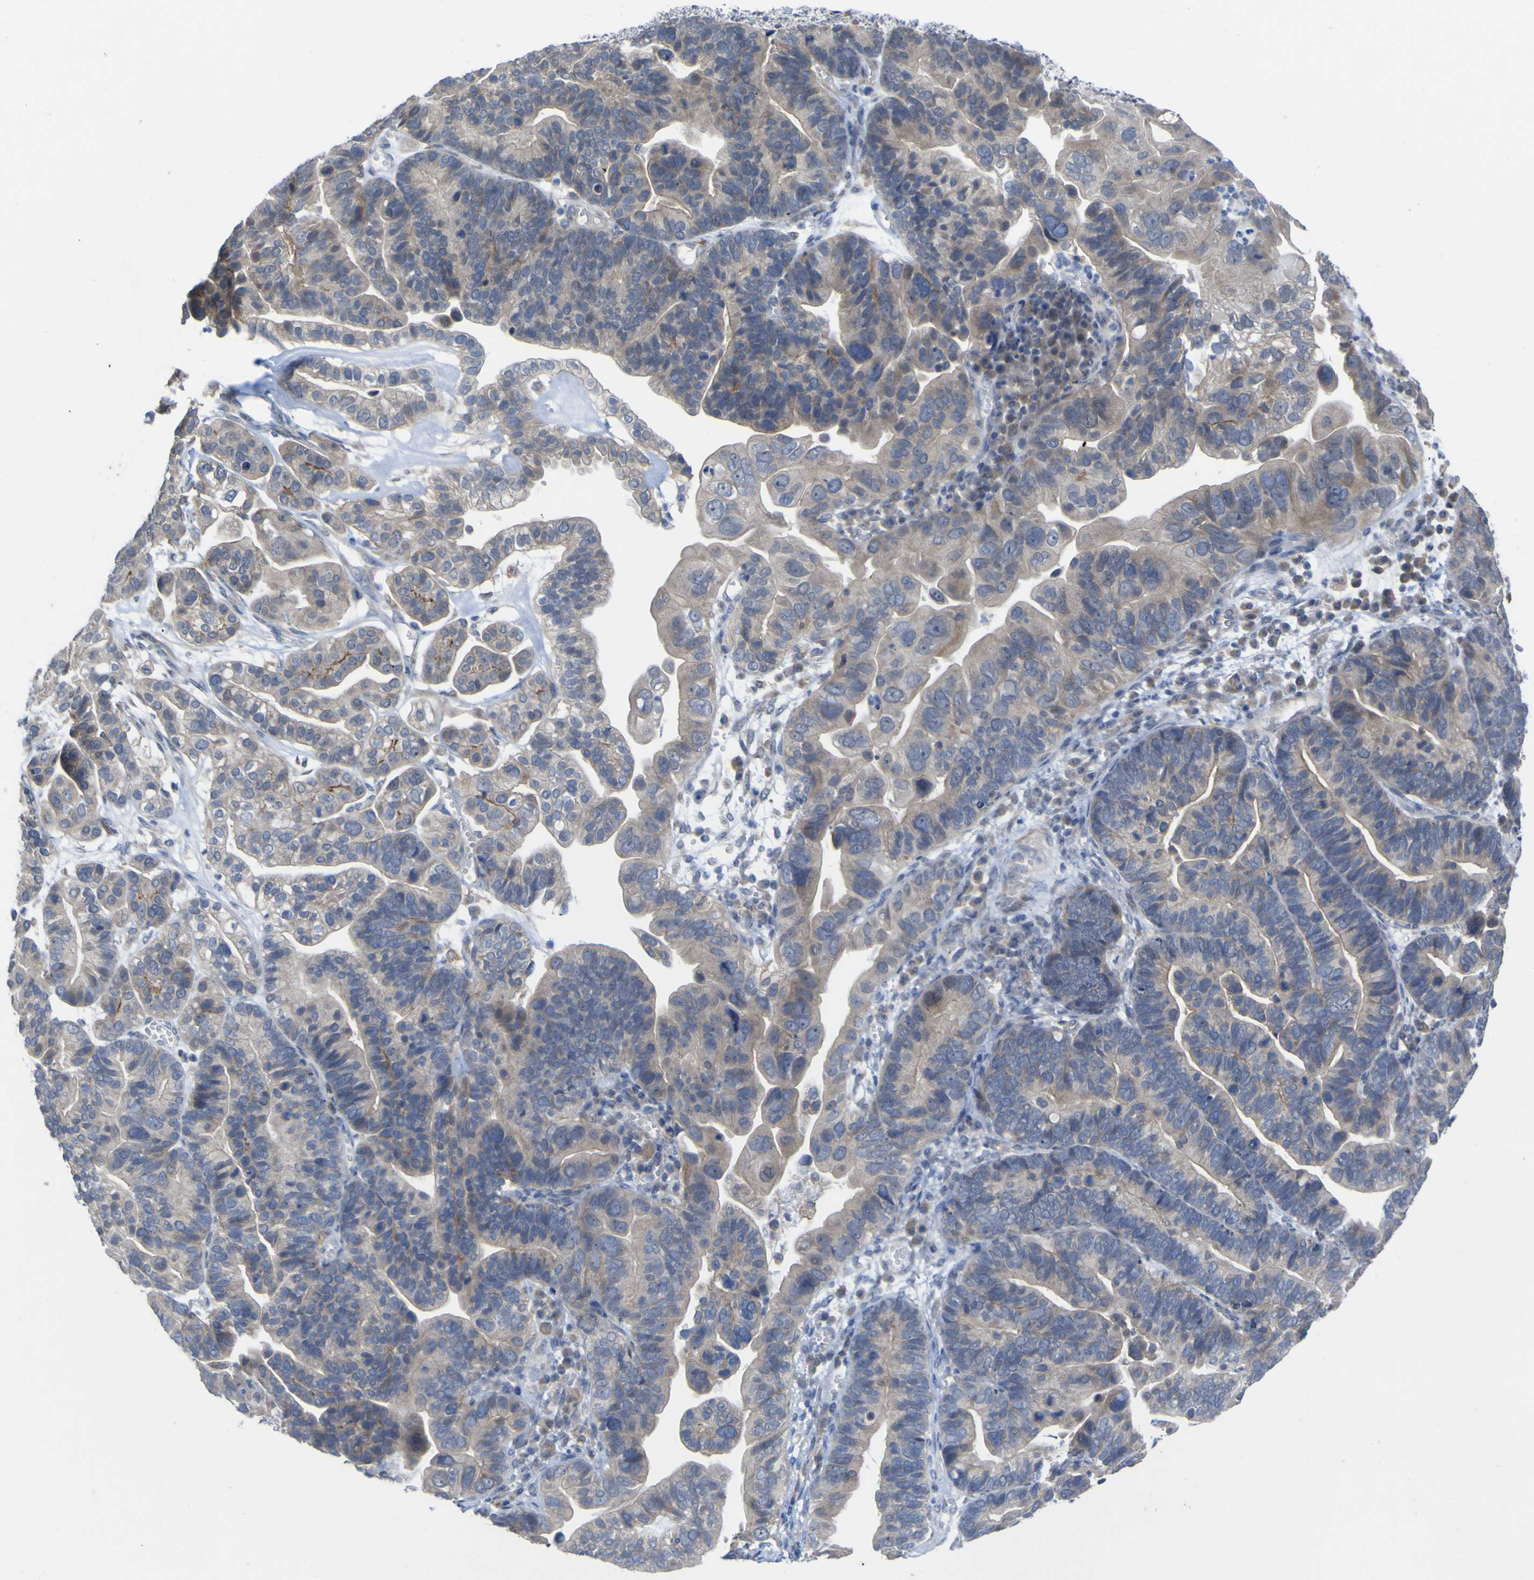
{"staining": {"intensity": "moderate", "quantity": "<25%", "location": "cytoplasmic/membranous"}, "tissue": "ovarian cancer", "cell_type": "Tumor cells", "image_type": "cancer", "snomed": [{"axis": "morphology", "description": "Cystadenocarcinoma, serous, NOS"}, {"axis": "topography", "description": "Ovary"}], "caption": "This photomicrograph exhibits immunohistochemistry staining of human ovarian serous cystadenocarcinoma, with low moderate cytoplasmic/membranous expression in about <25% of tumor cells.", "gene": "TNFRSF11A", "patient": {"sex": "female", "age": 56}}